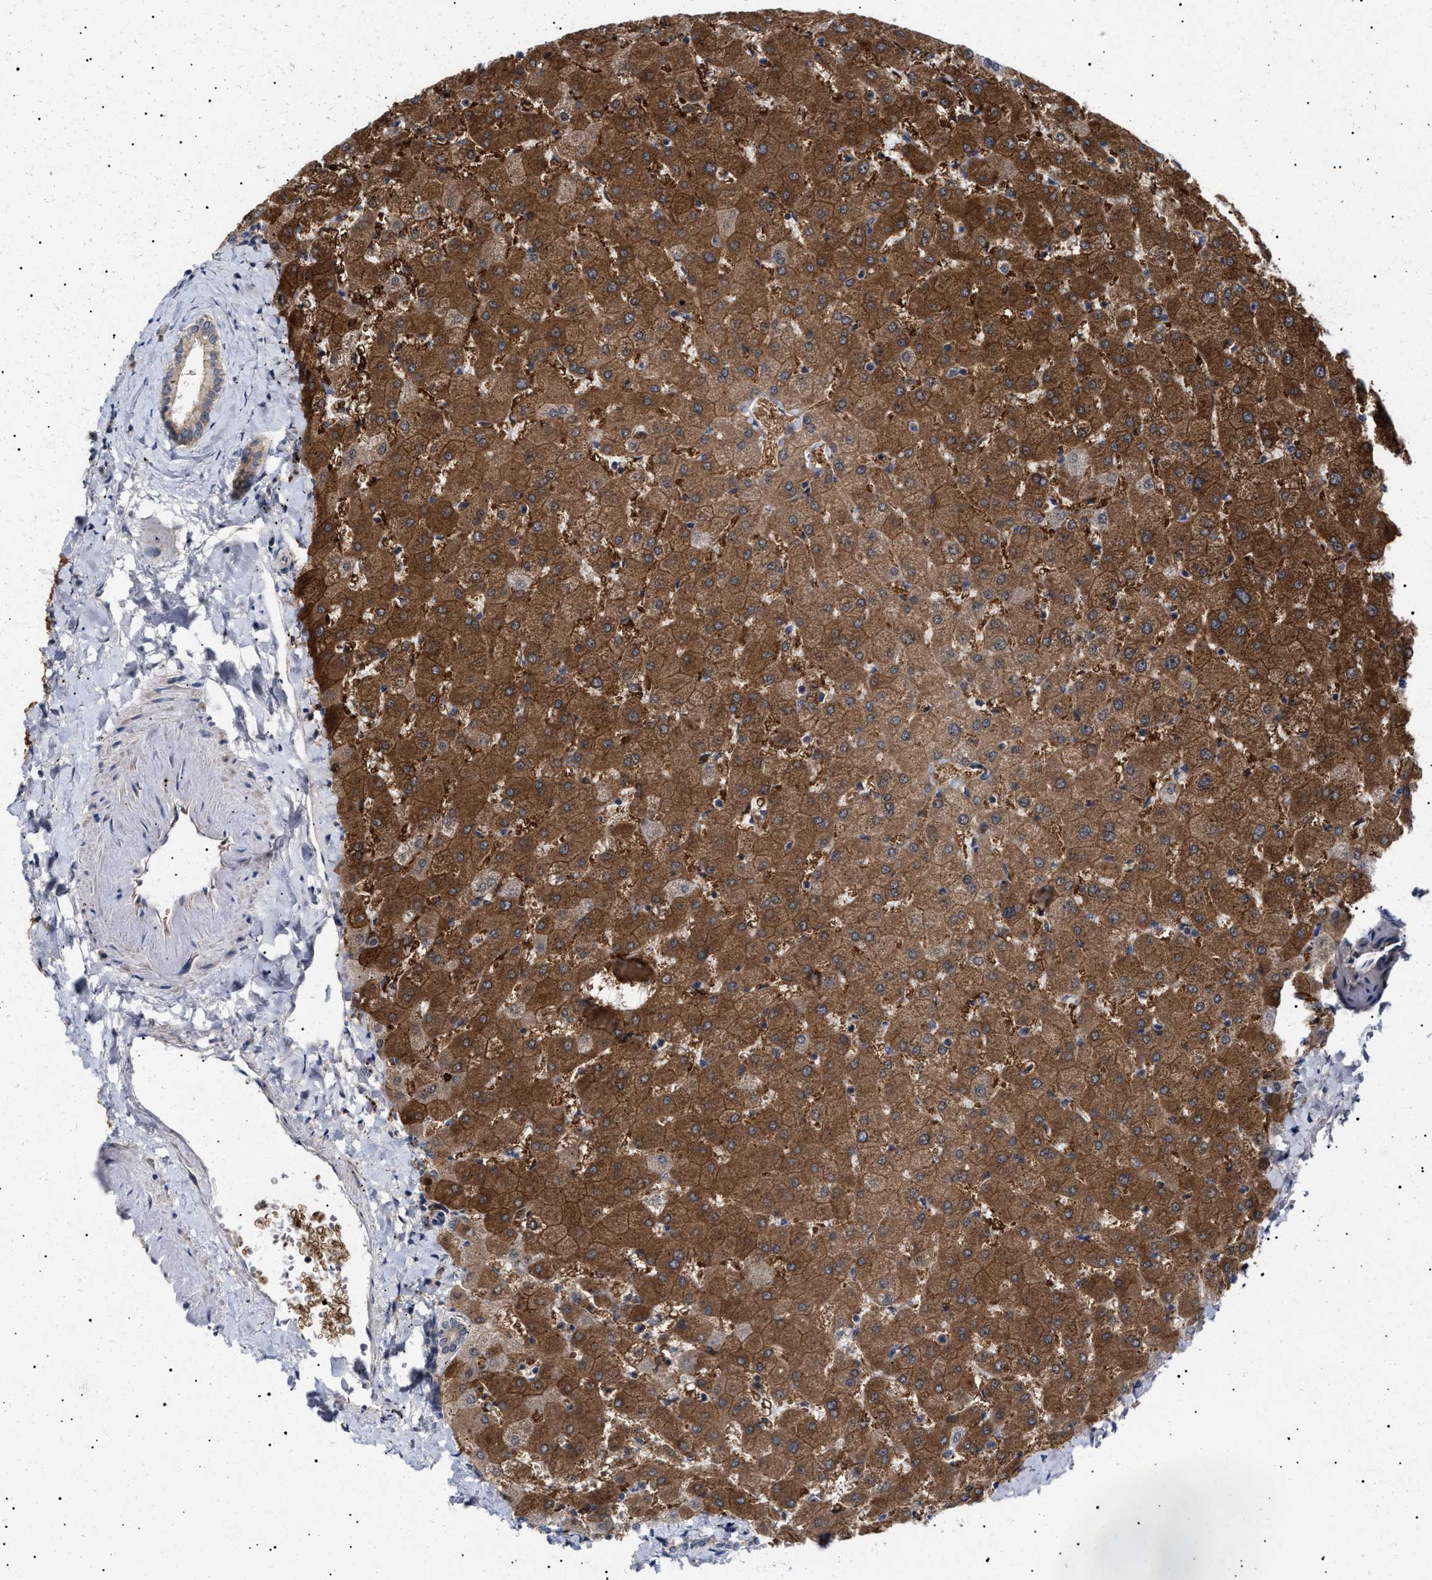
{"staining": {"intensity": "weak", "quantity": "<25%", "location": "cytoplasmic/membranous"}, "tissue": "liver", "cell_type": "Cholangiocytes", "image_type": "normal", "snomed": [{"axis": "morphology", "description": "Normal tissue, NOS"}, {"axis": "topography", "description": "Liver"}], "caption": "Immunohistochemical staining of unremarkable liver exhibits no significant positivity in cholangiocytes. (Stains: DAB IHC with hematoxylin counter stain, Microscopy: brightfield microscopy at high magnification).", "gene": "NPLOC4", "patient": {"sex": "female", "age": 63}}